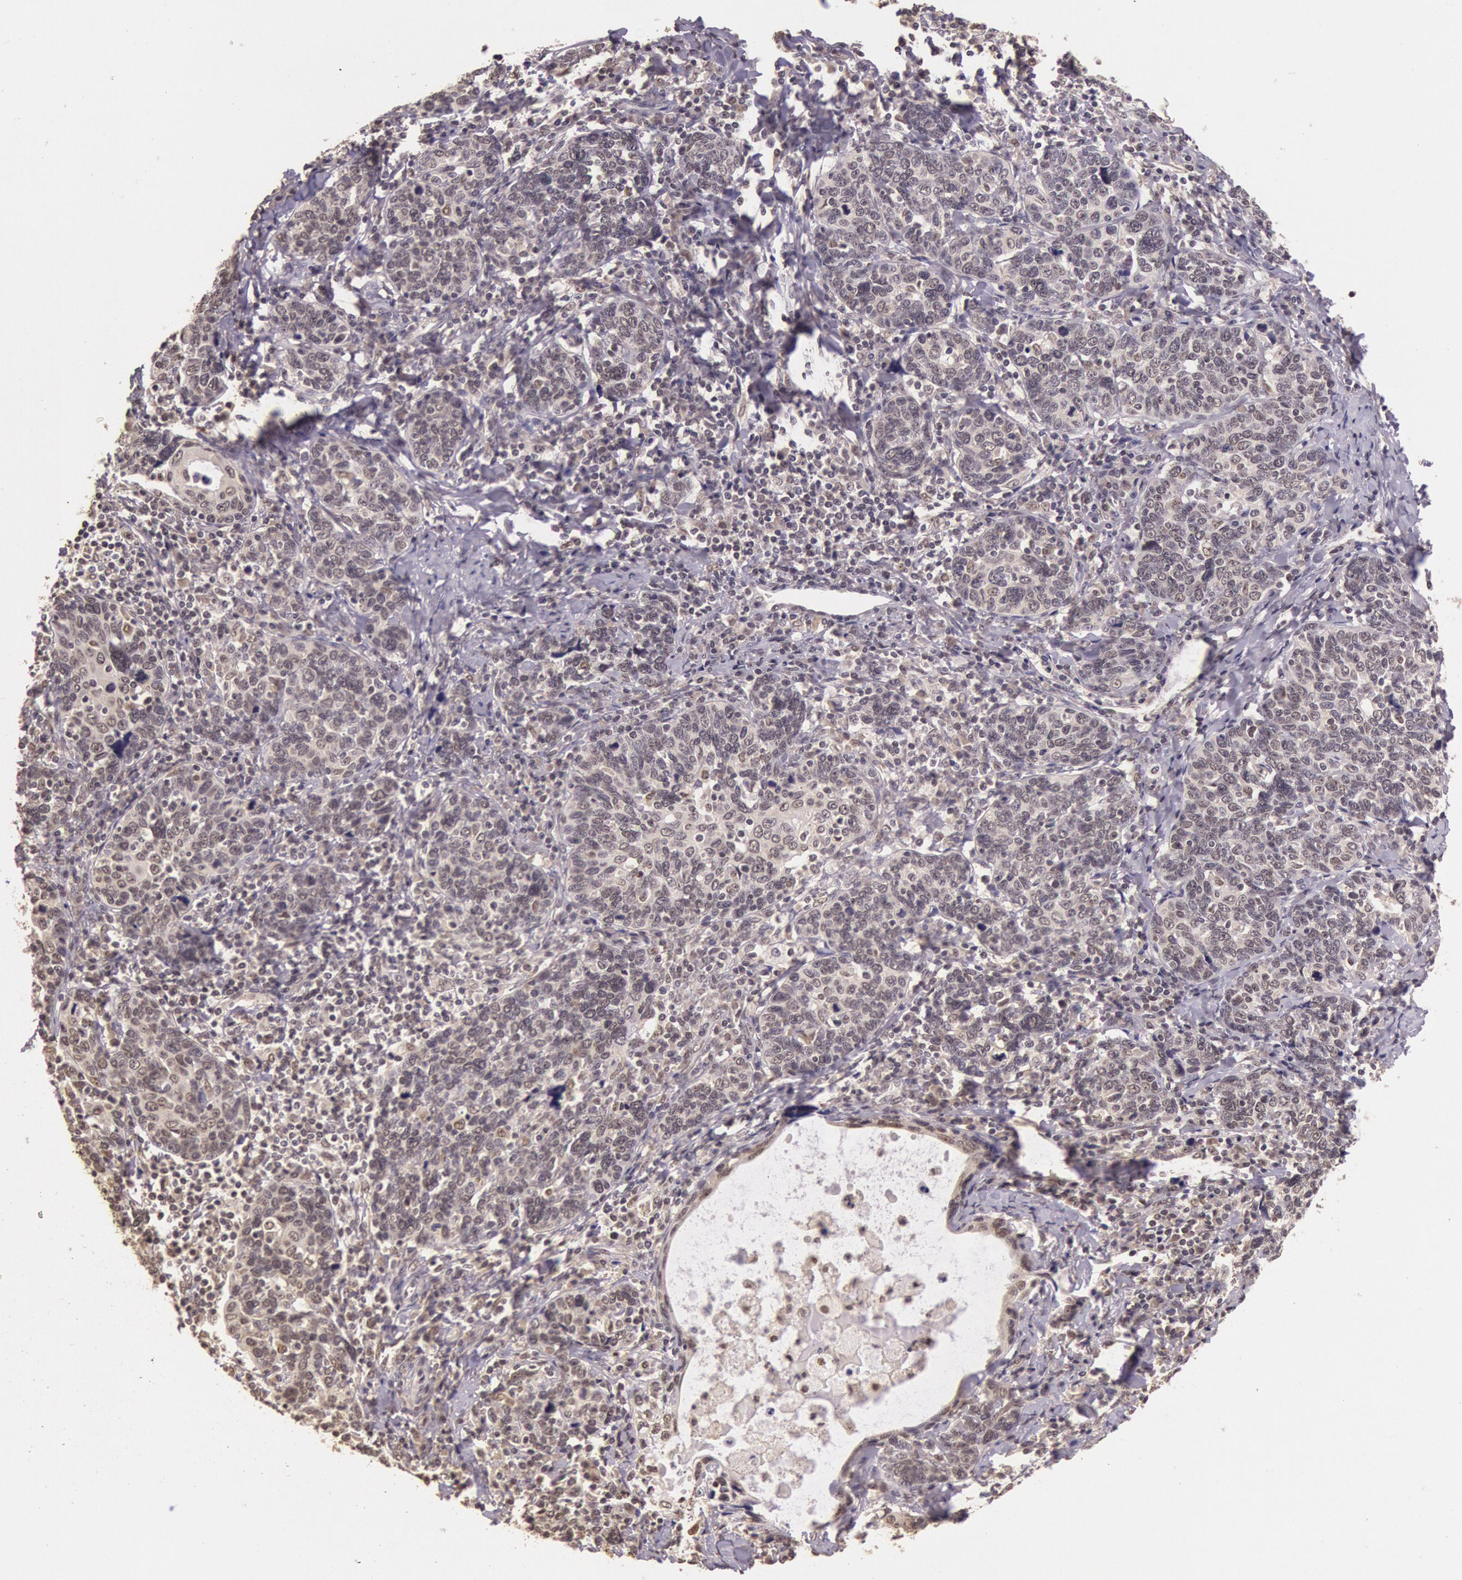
{"staining": {"intensity": "negative", "quantity": "none", "location": "none"}, "tissue": "cervical cancer", "cell_type": "Tumor cells", "image_type": "cancer", "snomed": [{"axis": "morphology", "description": "Squamous cell carcinoma, NOS"}, {"axis": "topography", "description": "Cervix"}], "caption": "An image of cervical cancer stained for a protein shows no brown staining in tumor cells.", "gene": "RTL10", "patient": {"sex": "female", "age": 41}}